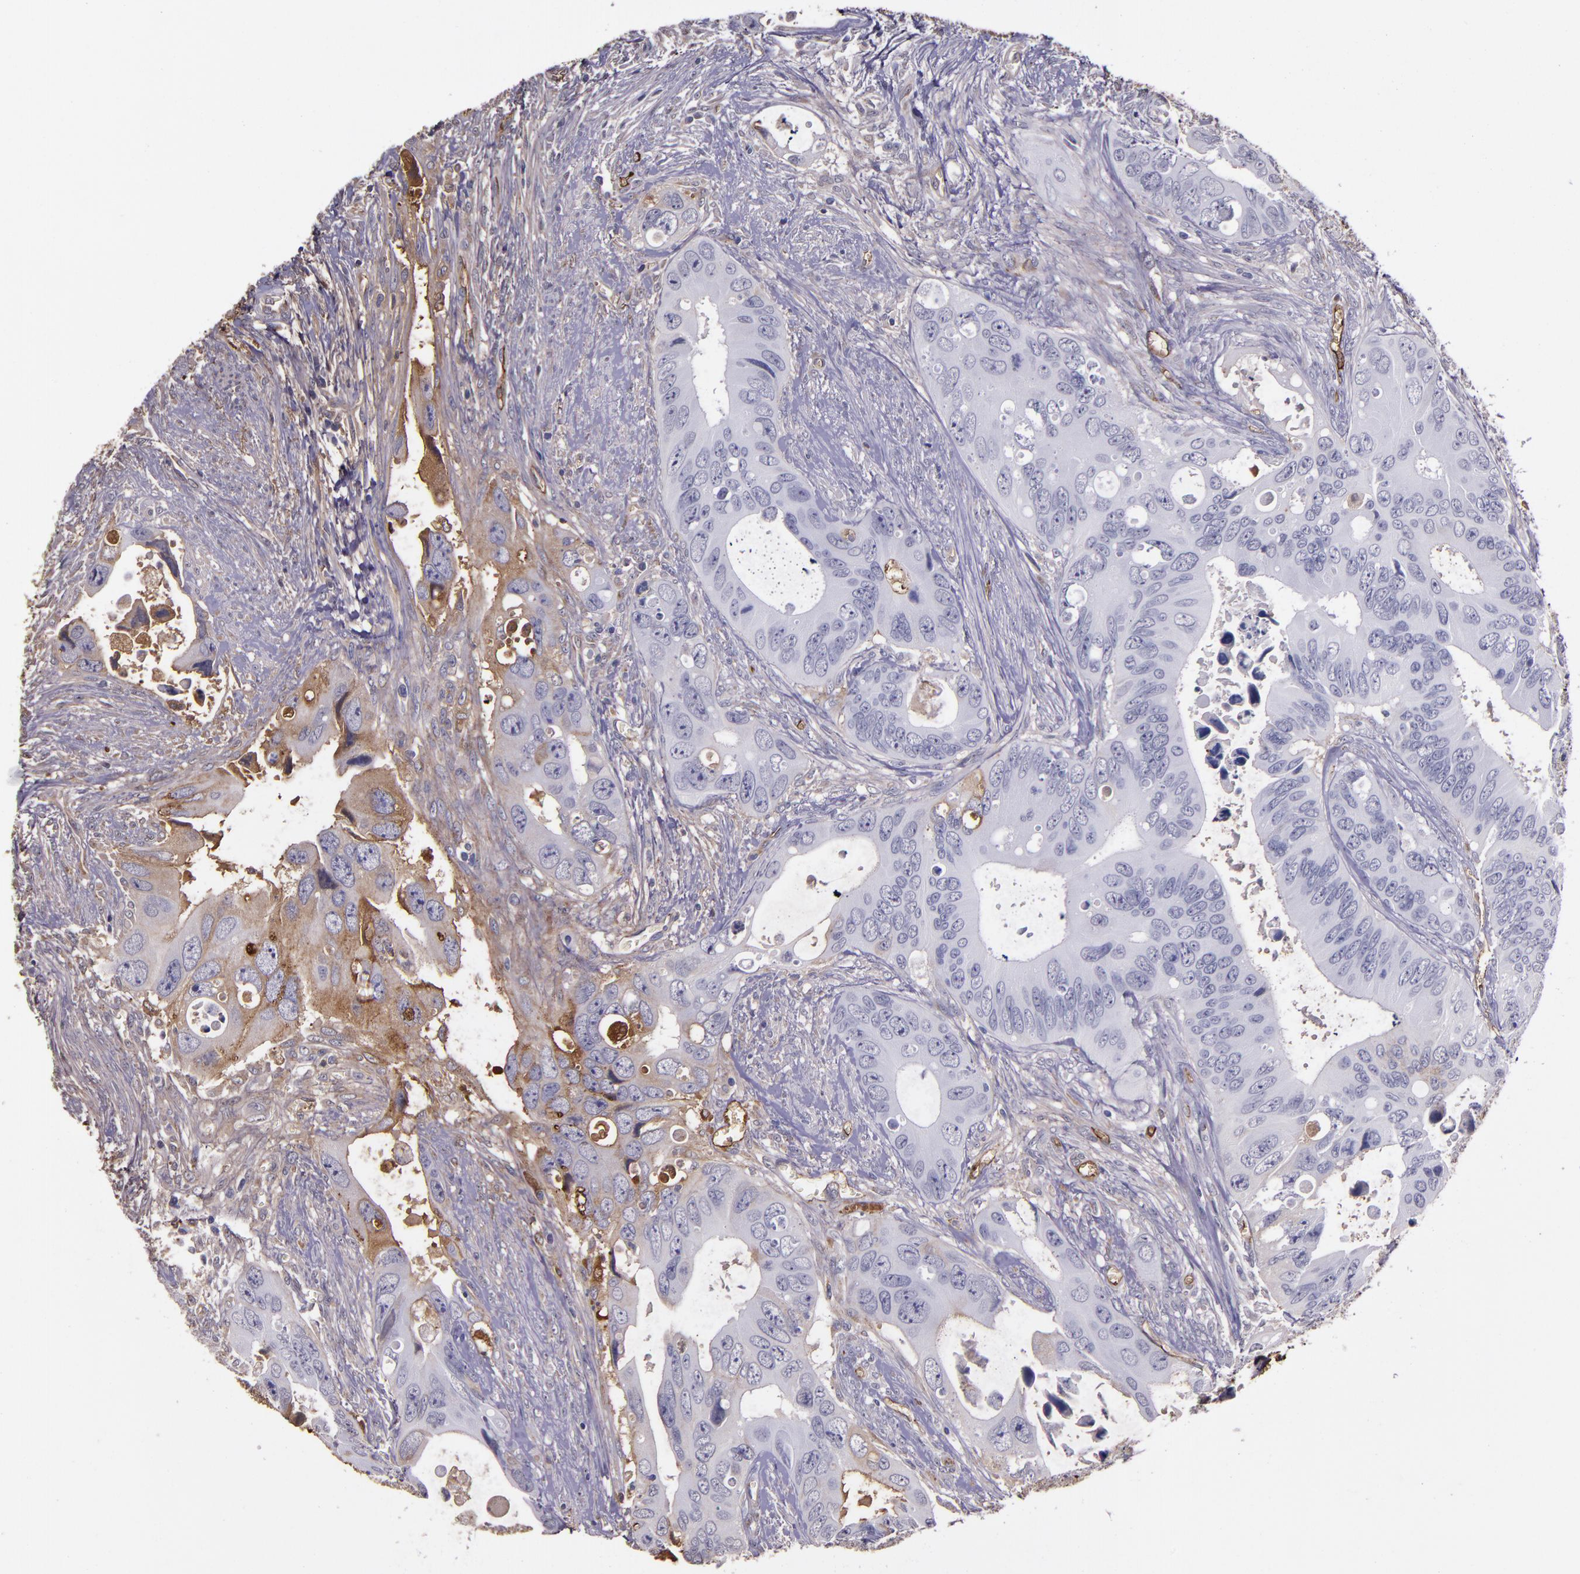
{"staining": {"intensity": "moderate", "quantity": "<25%", "location": "cytoplasmic/membranous"}, "tissue": "colorectal cancer", "cell_type": "Tumor cells", "image_type": "cancer", "snomed": [{"axis": "morphology", "description": "Adenocarcinoma, NOS"}, {"axis": "topography", "description": "Rectum"}], "caption": "This micrograph reveals IHC staining of colorectal cancer, with low moderate cytoplasmic/membranous staining in about <25% of tumor cells.", "gene": "A2M", "patient": {"sex": "male", "age": 70}}